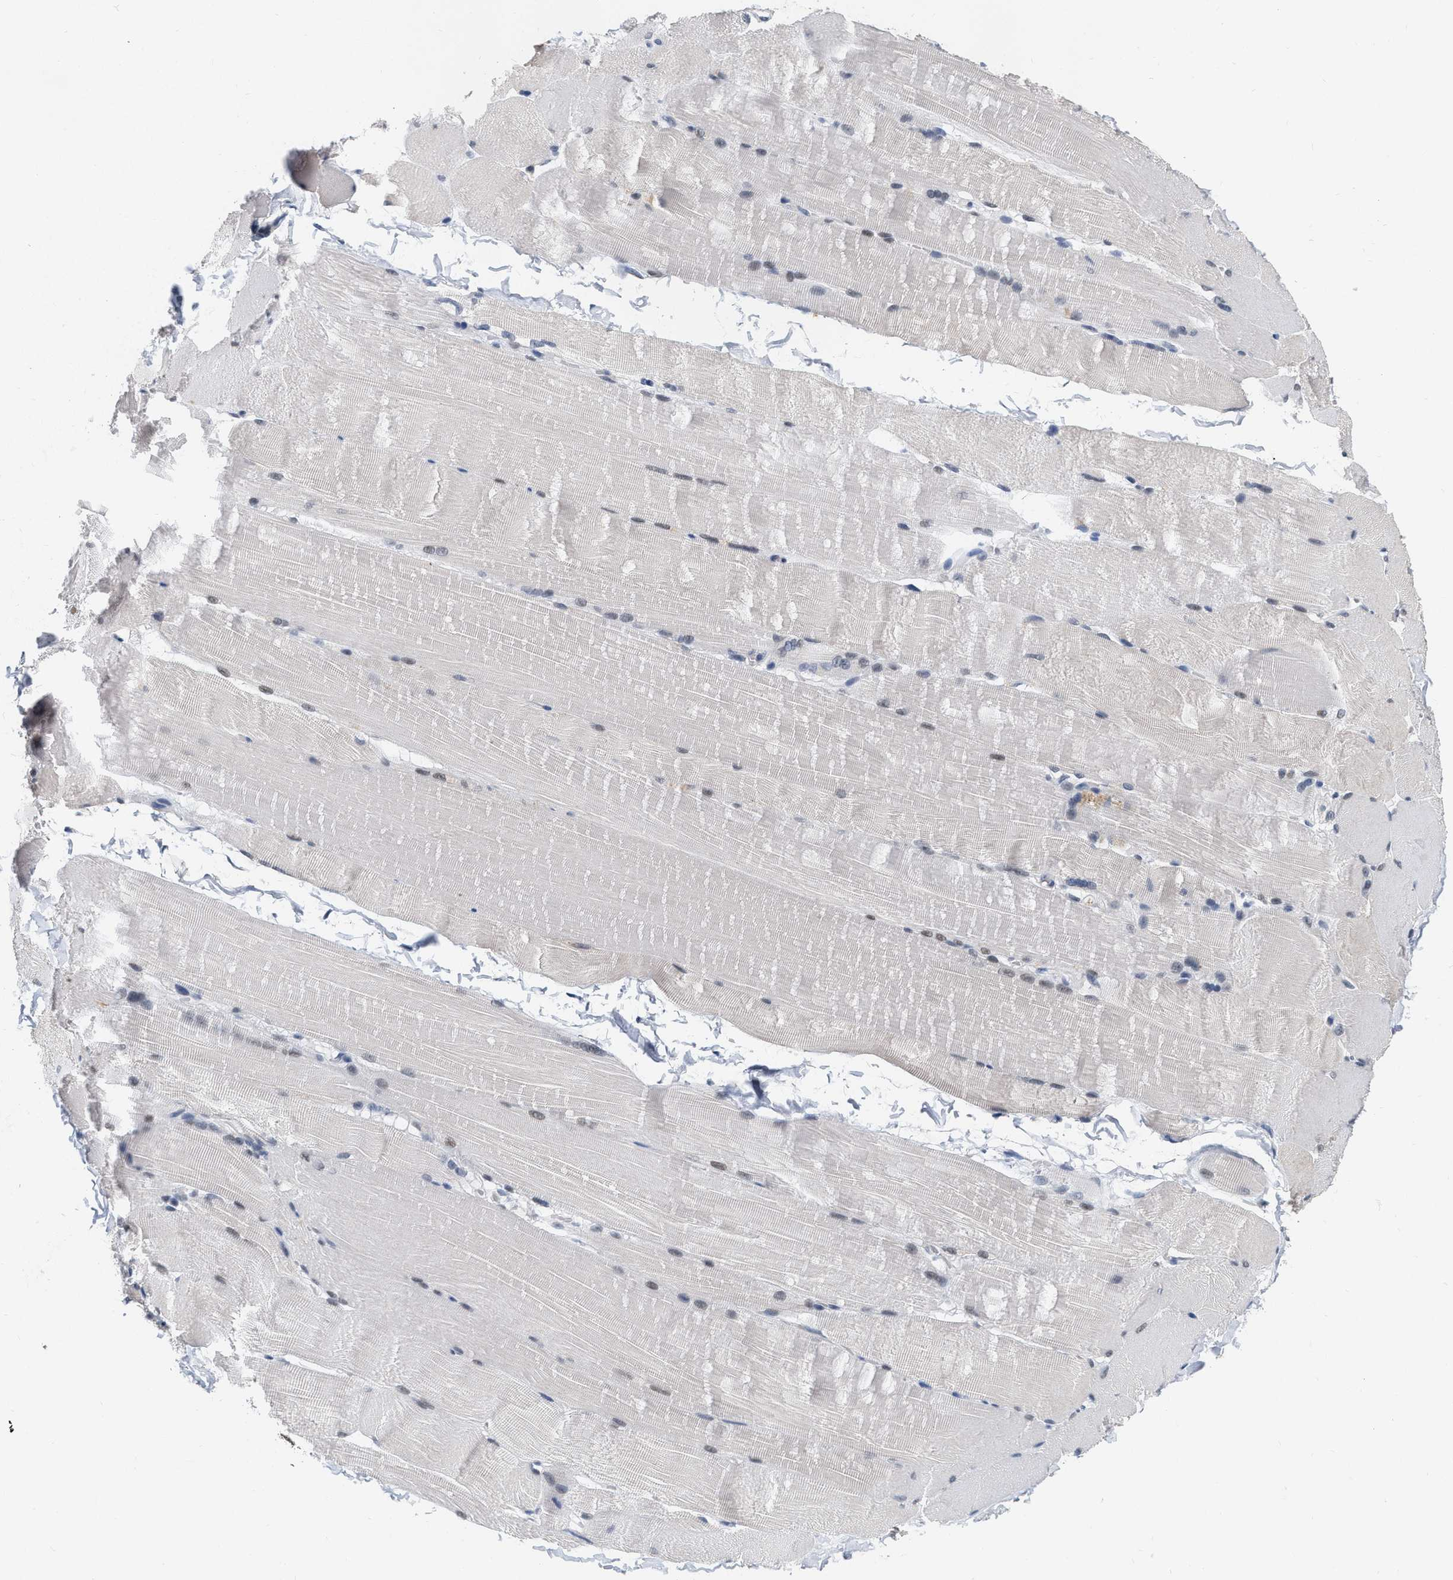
{"staining": {"intensity": "weak", "quantity": "<25%", "location": "nuclear"}, "tissue": "skeletal muscle", "cell_type": "Myocytes", "image_type": "normal", "snomed": [{"axis": "morphology", "description": "Normal tissue, NOS"}, {"axis": "topography", "description": "Skin"}, {"axis": "topography", "description": "Skeletal muscle"}], "caption": "Image shows no significant protein expression in myocytes of unremarkable skeletal muscle. The staining was performed using DAB (3,3'-diaminobenzidine) to visualize the protein expression in brown, while the nuclei were stained in blue with hematoxylin (Magnification: 20x).", "gene": "RUVBL1", "patient": {"sex": "male", "age": 83}}